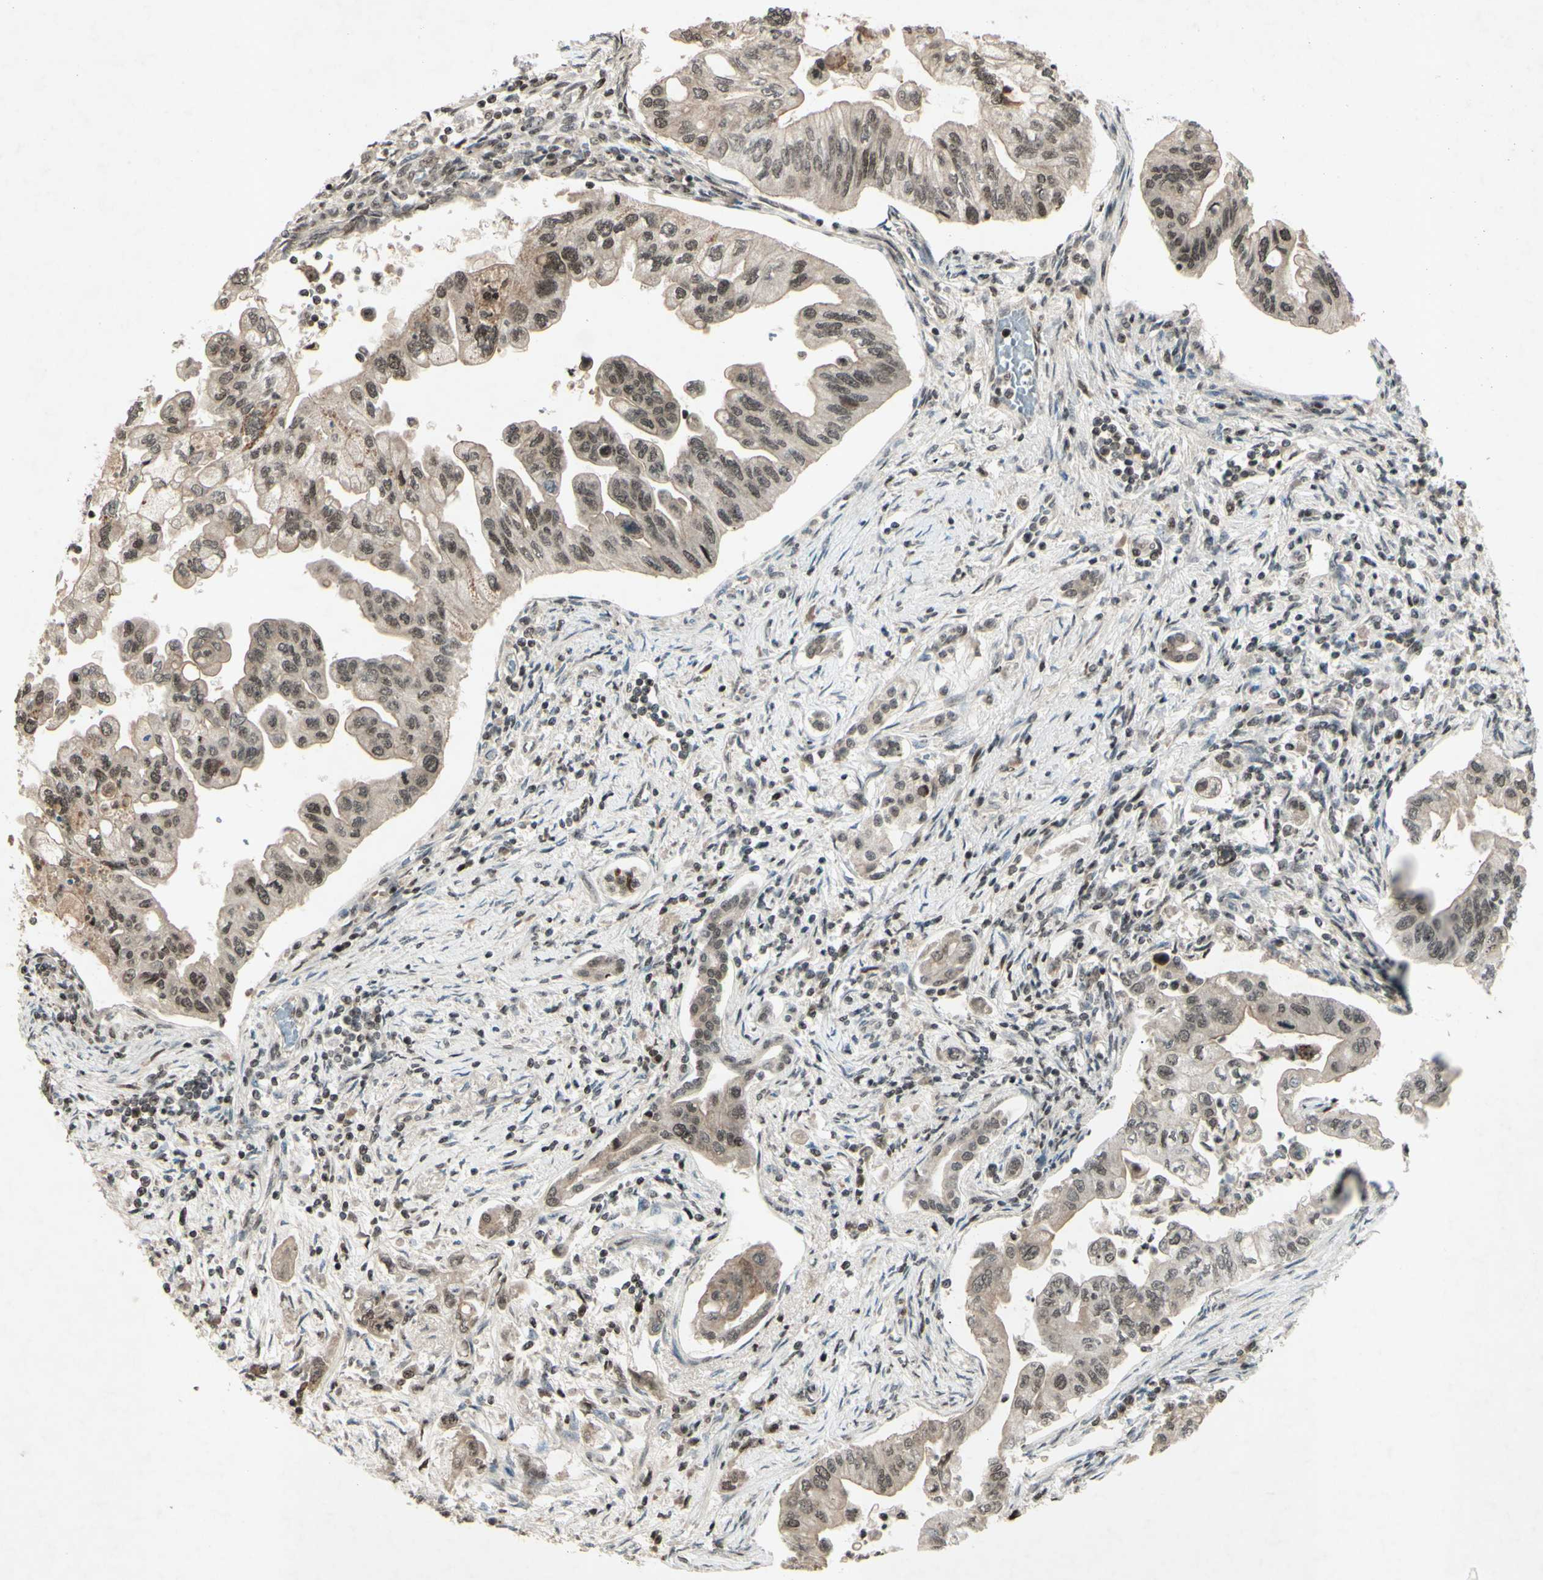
{"staining": {"intensity": "moderate", "quantity": "25%-75%", "location": "nuclear"}, "tissue": "pancreatic cancer", "cell_type": "Tumor cells", "image_type": "cancer", "snomed": [{"axis": "morphology", "description": "Normal tissue, NOS"}, {"axis": "topography", "description": "Pancreas"}], "caption": "Protein staining by IHC displays moderate nuclear positivity in approximately 25%-75% of tumor cells in pancreatic cancer.", "gene": "SNW1", "patient": {"sex": "male", "age": 42}}